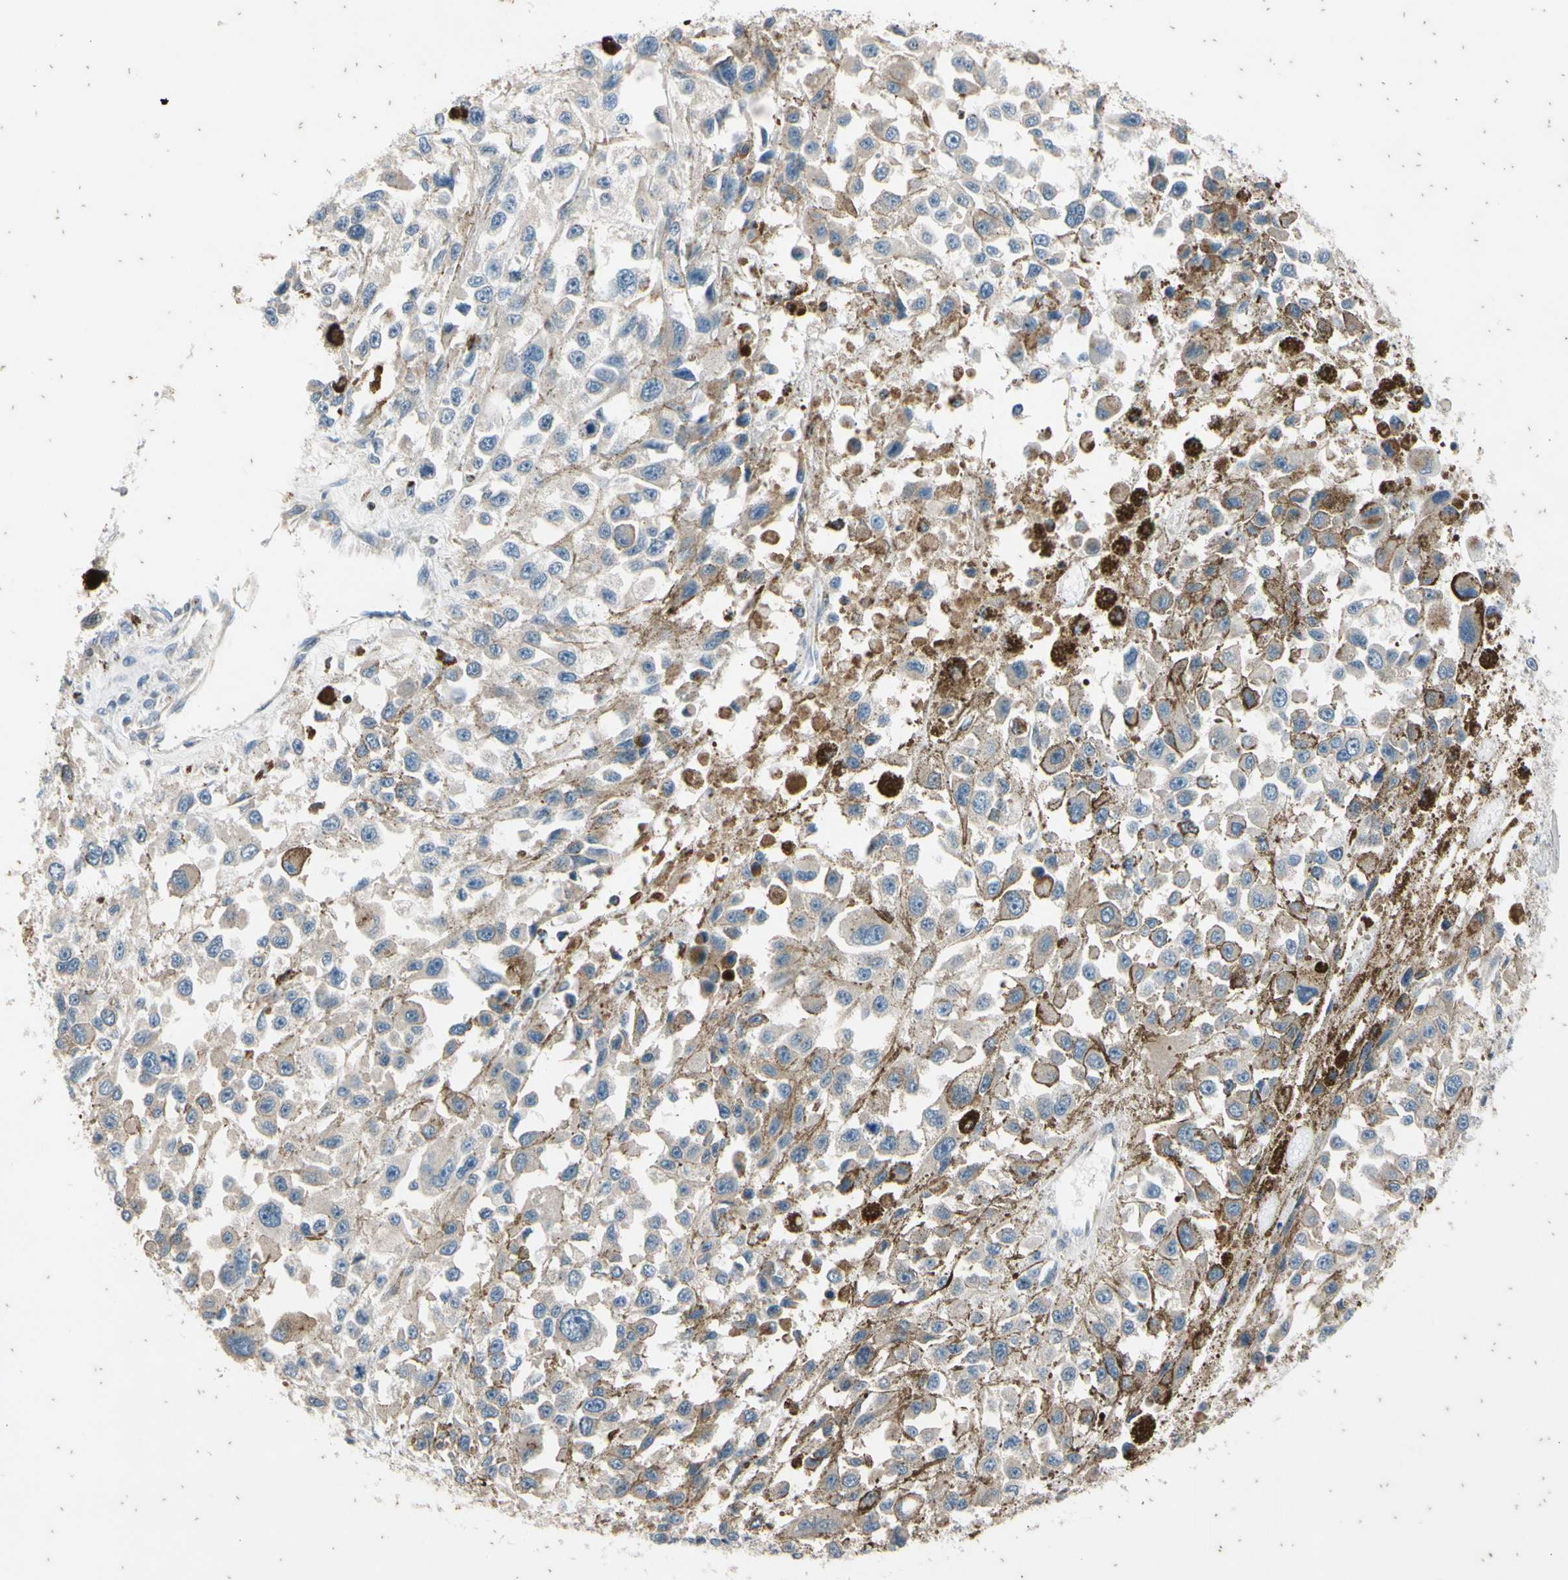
{"staining": {"intensity": "weak", "quantity": "25%-75%", "location": "cytoplasmic/membranous"}, "tissue": "melanoma", "cell_type": "Tumor cells", "image_type": "cancer", "snomed": [{"axis": "morphology", "description": "Malignant melanoma, Metastatic site"}, {"axis": "topography", "description": "Lymph node"}], "caption": "Immunohistochemical staining of melanoma reveals low levels of weak cytoplasmic/membranous protein expression in approximately 25%-75% of tumor cells. (brown staining indicates protein expression, while blue staining denotes nuclei).", "gene": "TBX21", "patient": {"sex": "male", "age": 59}}